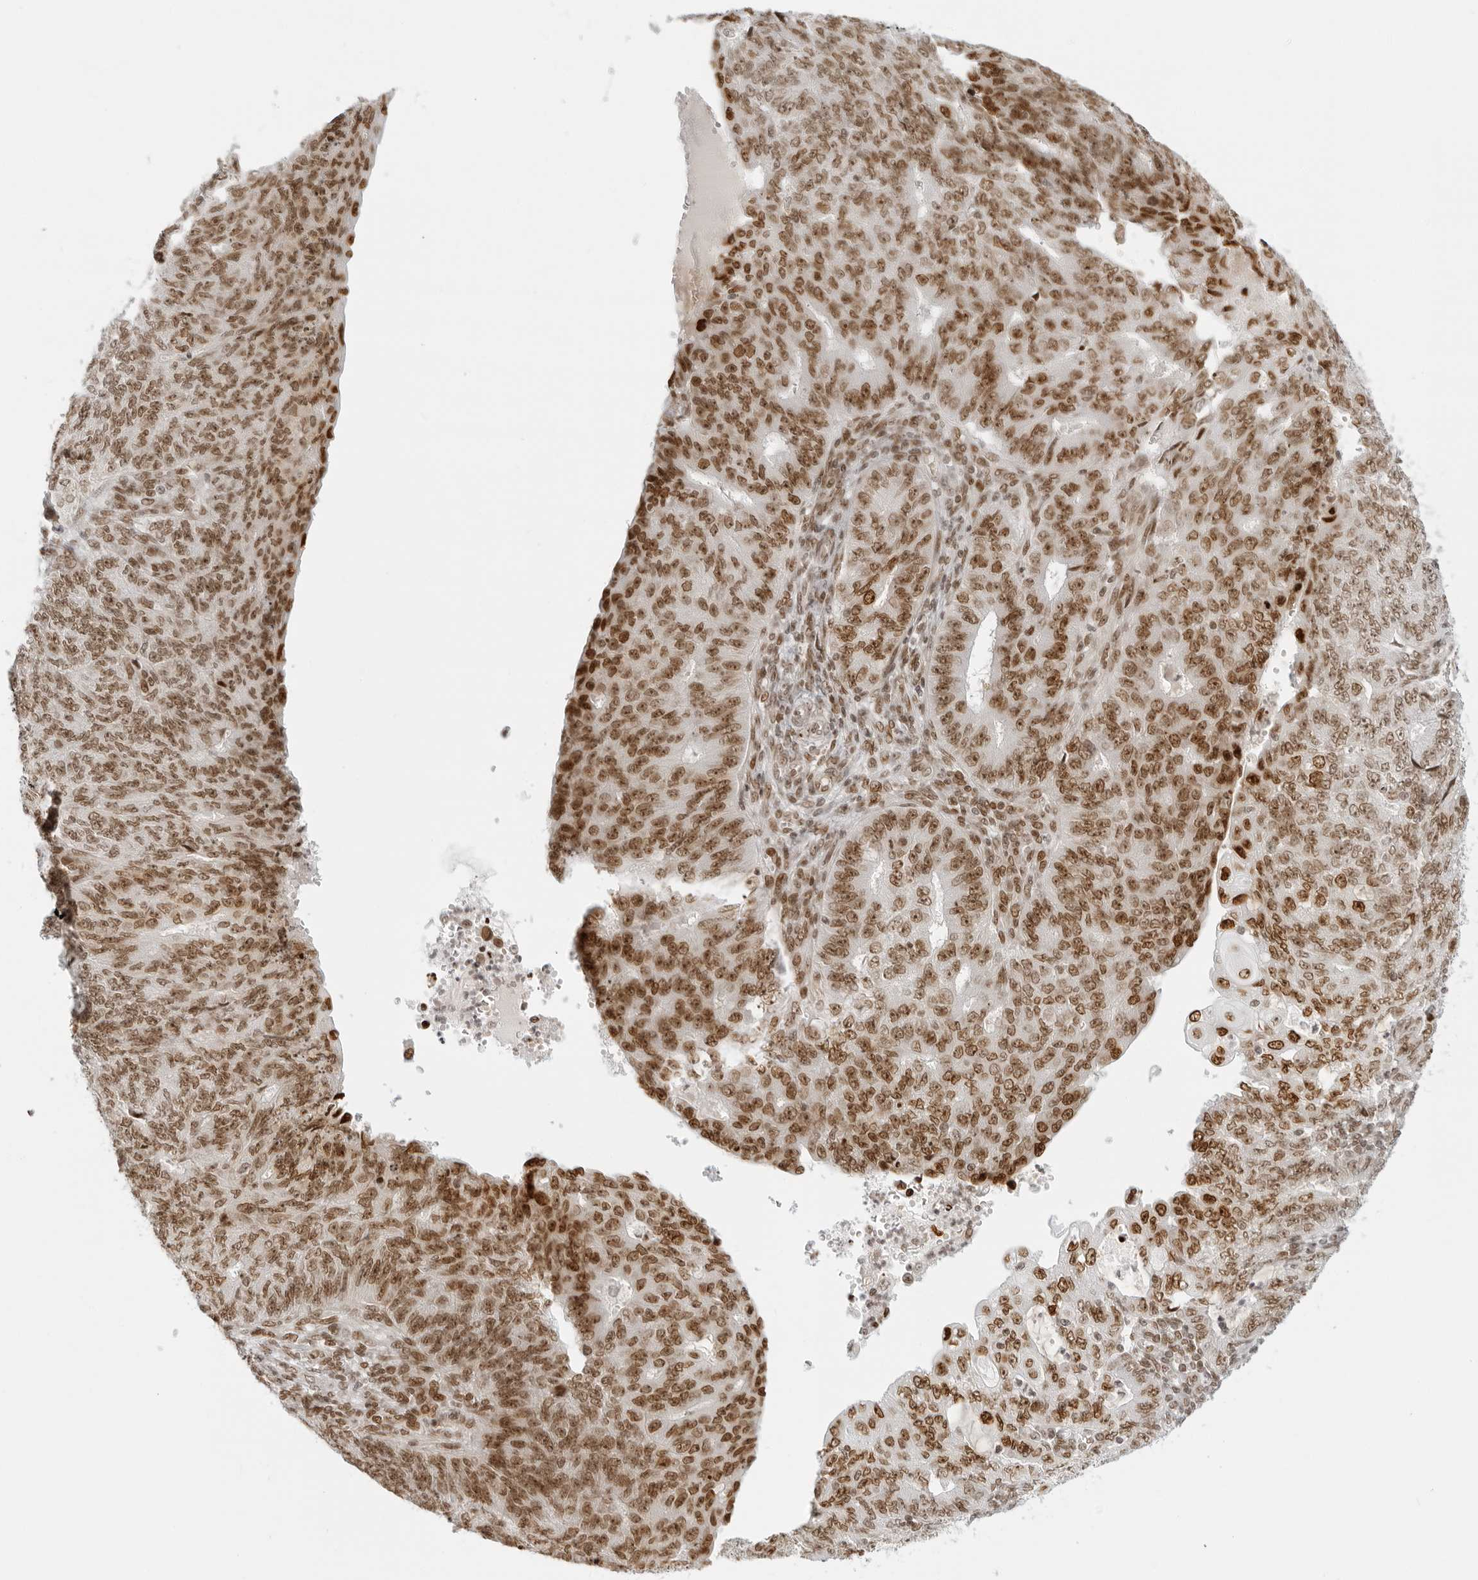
{"staining": {"intensity": "moderate", "quantity": ">75%", "location": "nuclear"}, "tissue": "endometrial cancer", "cell_type": "Tumor cells", "image_type": "cancer", "snomed": [{"axis": "morphology", "description": "Adenocarcinoma, NOS"}, {"axis": "topography", "description": "Endometrium"}], "caption": "Human endometrial adenocarcinoma stained for a protein (brown) shows moderate nuclear positive positivity in approximately >75% of tumor cells.", "gene": "RCC1", "patient": {"sex": "female", "age": 32}}